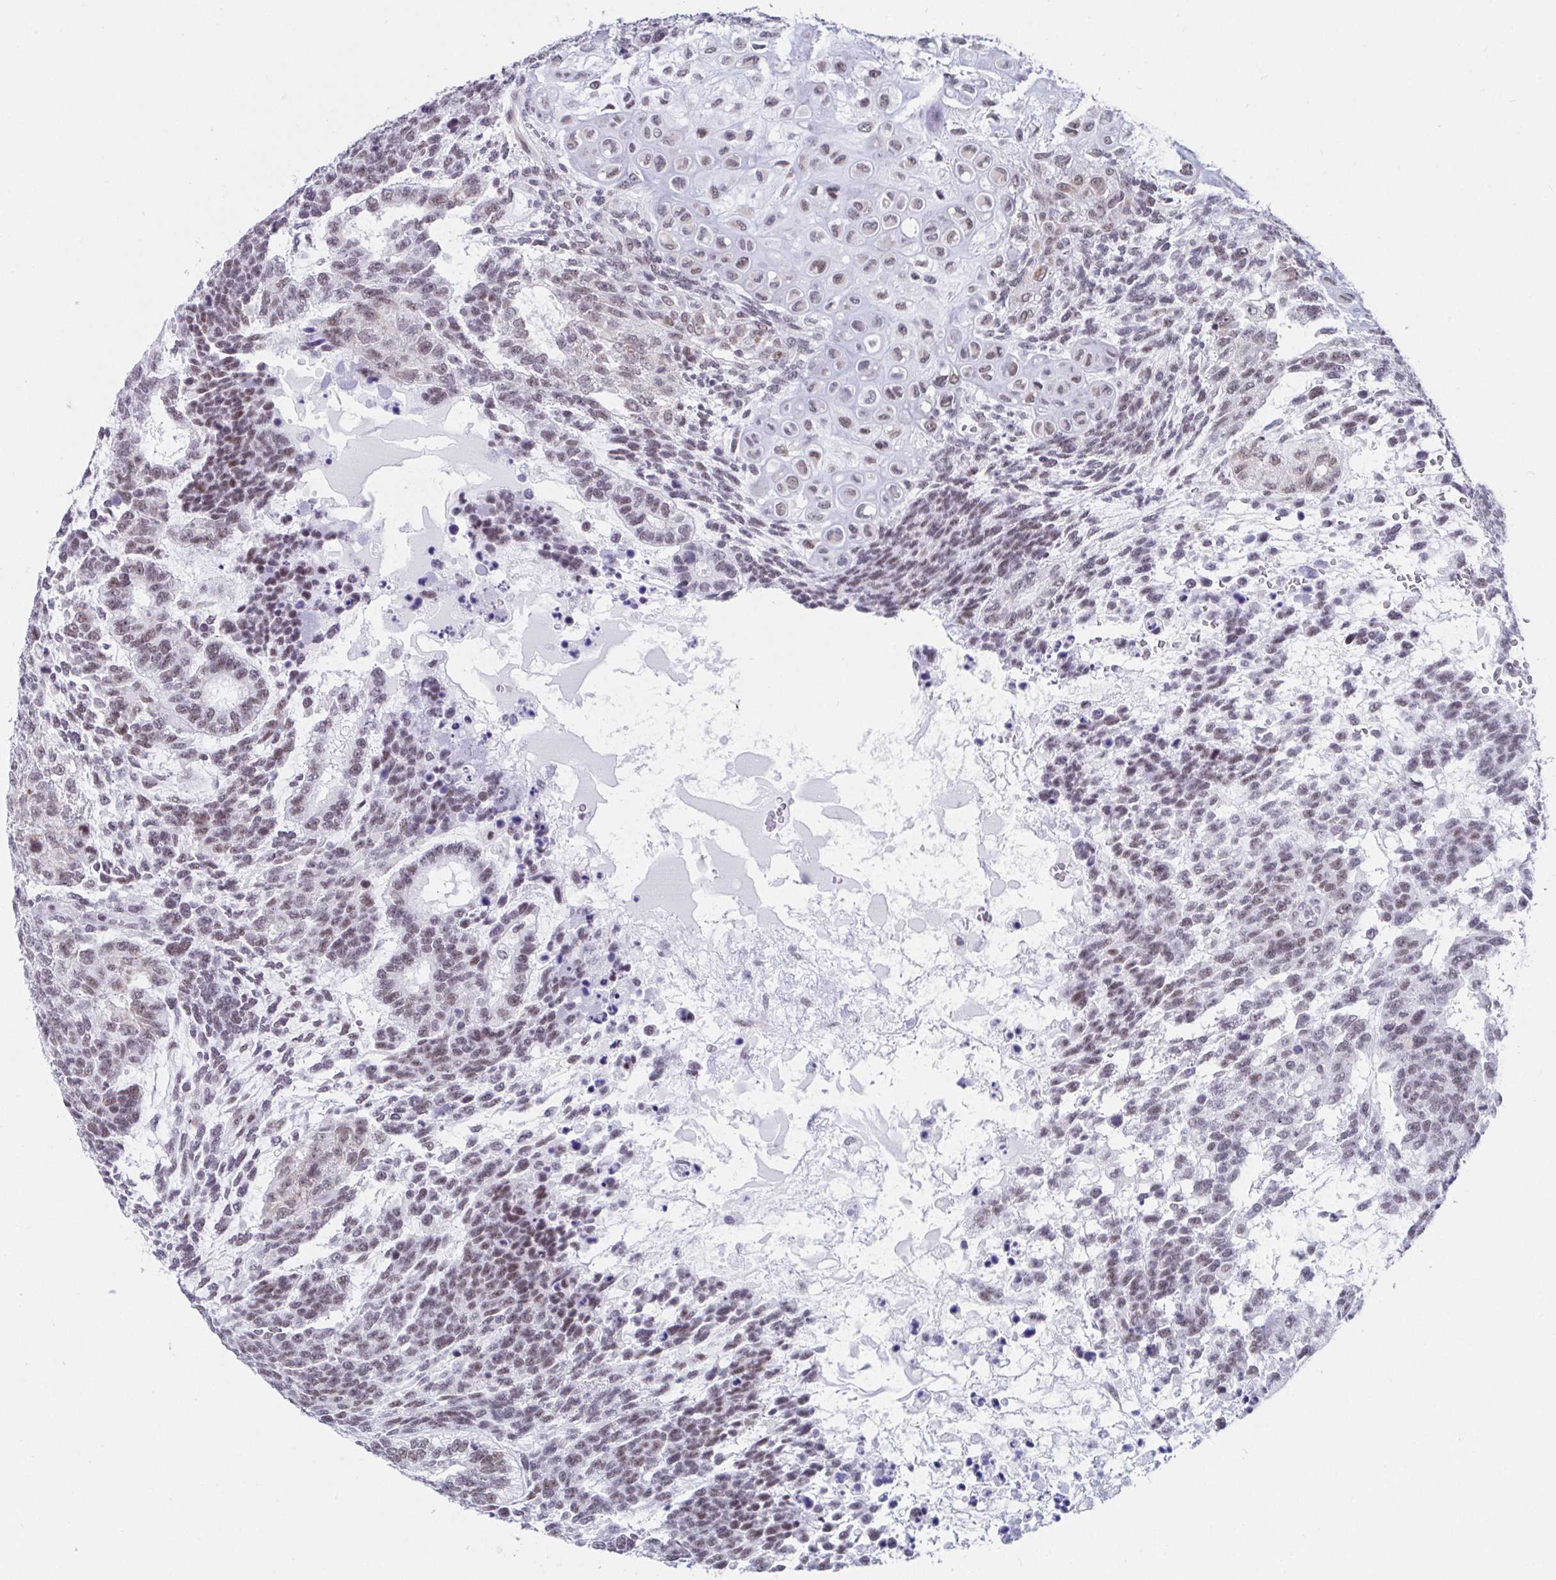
{"staining": {"intensity": "weak", "quantity": ">75%", "location": "nuclear"}, "tissue": "testis cancer", "cell_type": "Tumor cells", "image_type": "cancer", "snomed": [{"axis": "morphology", "description": "Carcinoma, Embryonal, NOS"}, {"axis": "topography", "description": "Testis"}], "caption": "A brown stain labels weak nuclear expression of a protein in human testis cancer tumor cells.", "gene": "WDR72", "patient": {"sex": "male", "age": 23}}